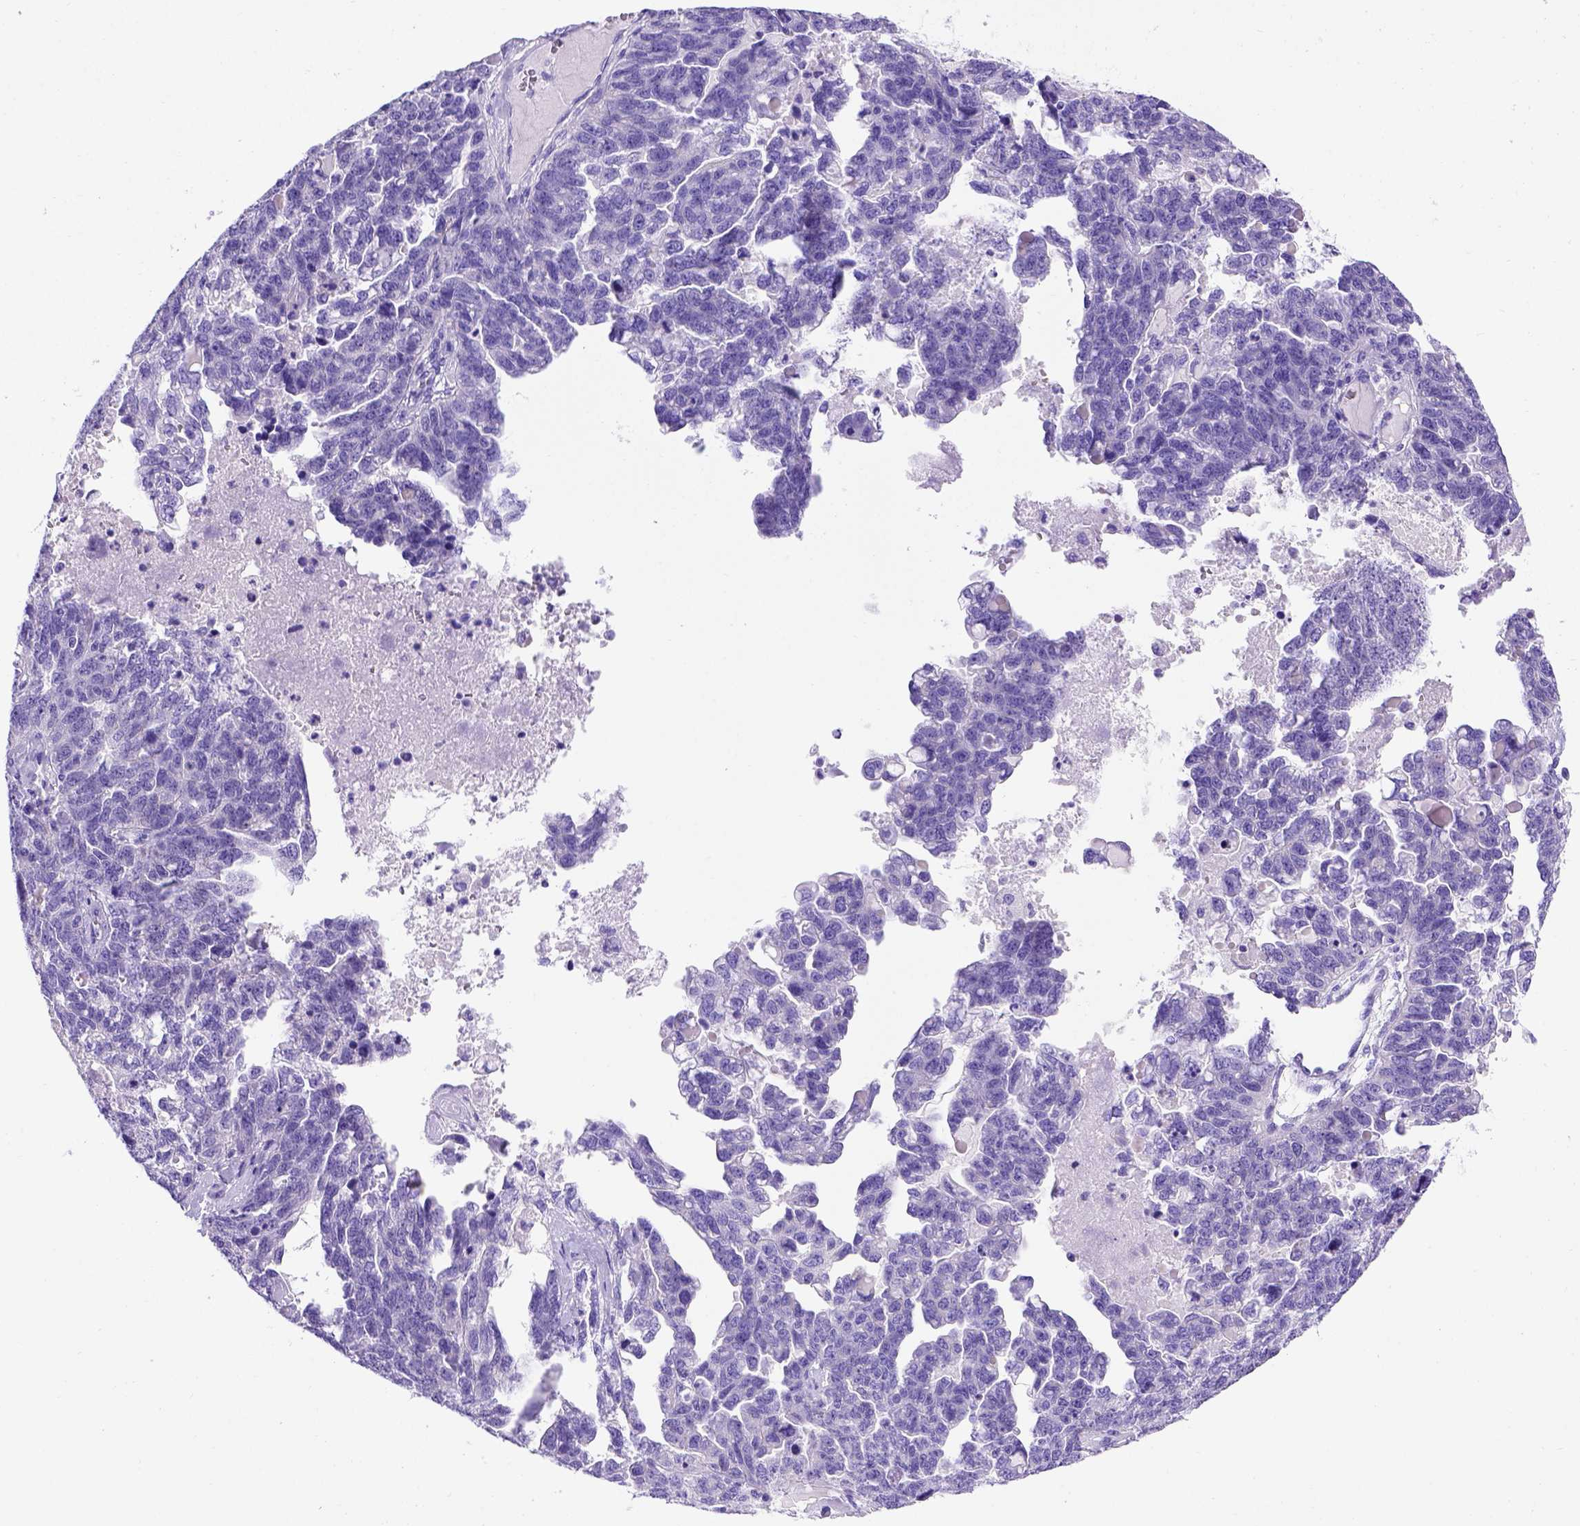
{"staining": {"intensity": "negative", "quantity": "none", "location": "none"}, "tissue": "ovarian cancer", "cell_type": "Tumor cells", "image_type": "cancer", "snomed": [{"axis": "morphology", "description": "Cystadenocarcinoma, serous, NOS"}, {"axis": "topography", "description": "Ovary"}], "caption": "A micrograph of ovarian cancer (serous cystadenocarcinoma) stained for a protein displays no brown staining in tumor cells.", "gene": "MEOX2", "patient": {"sex": "female", "age": 71}}